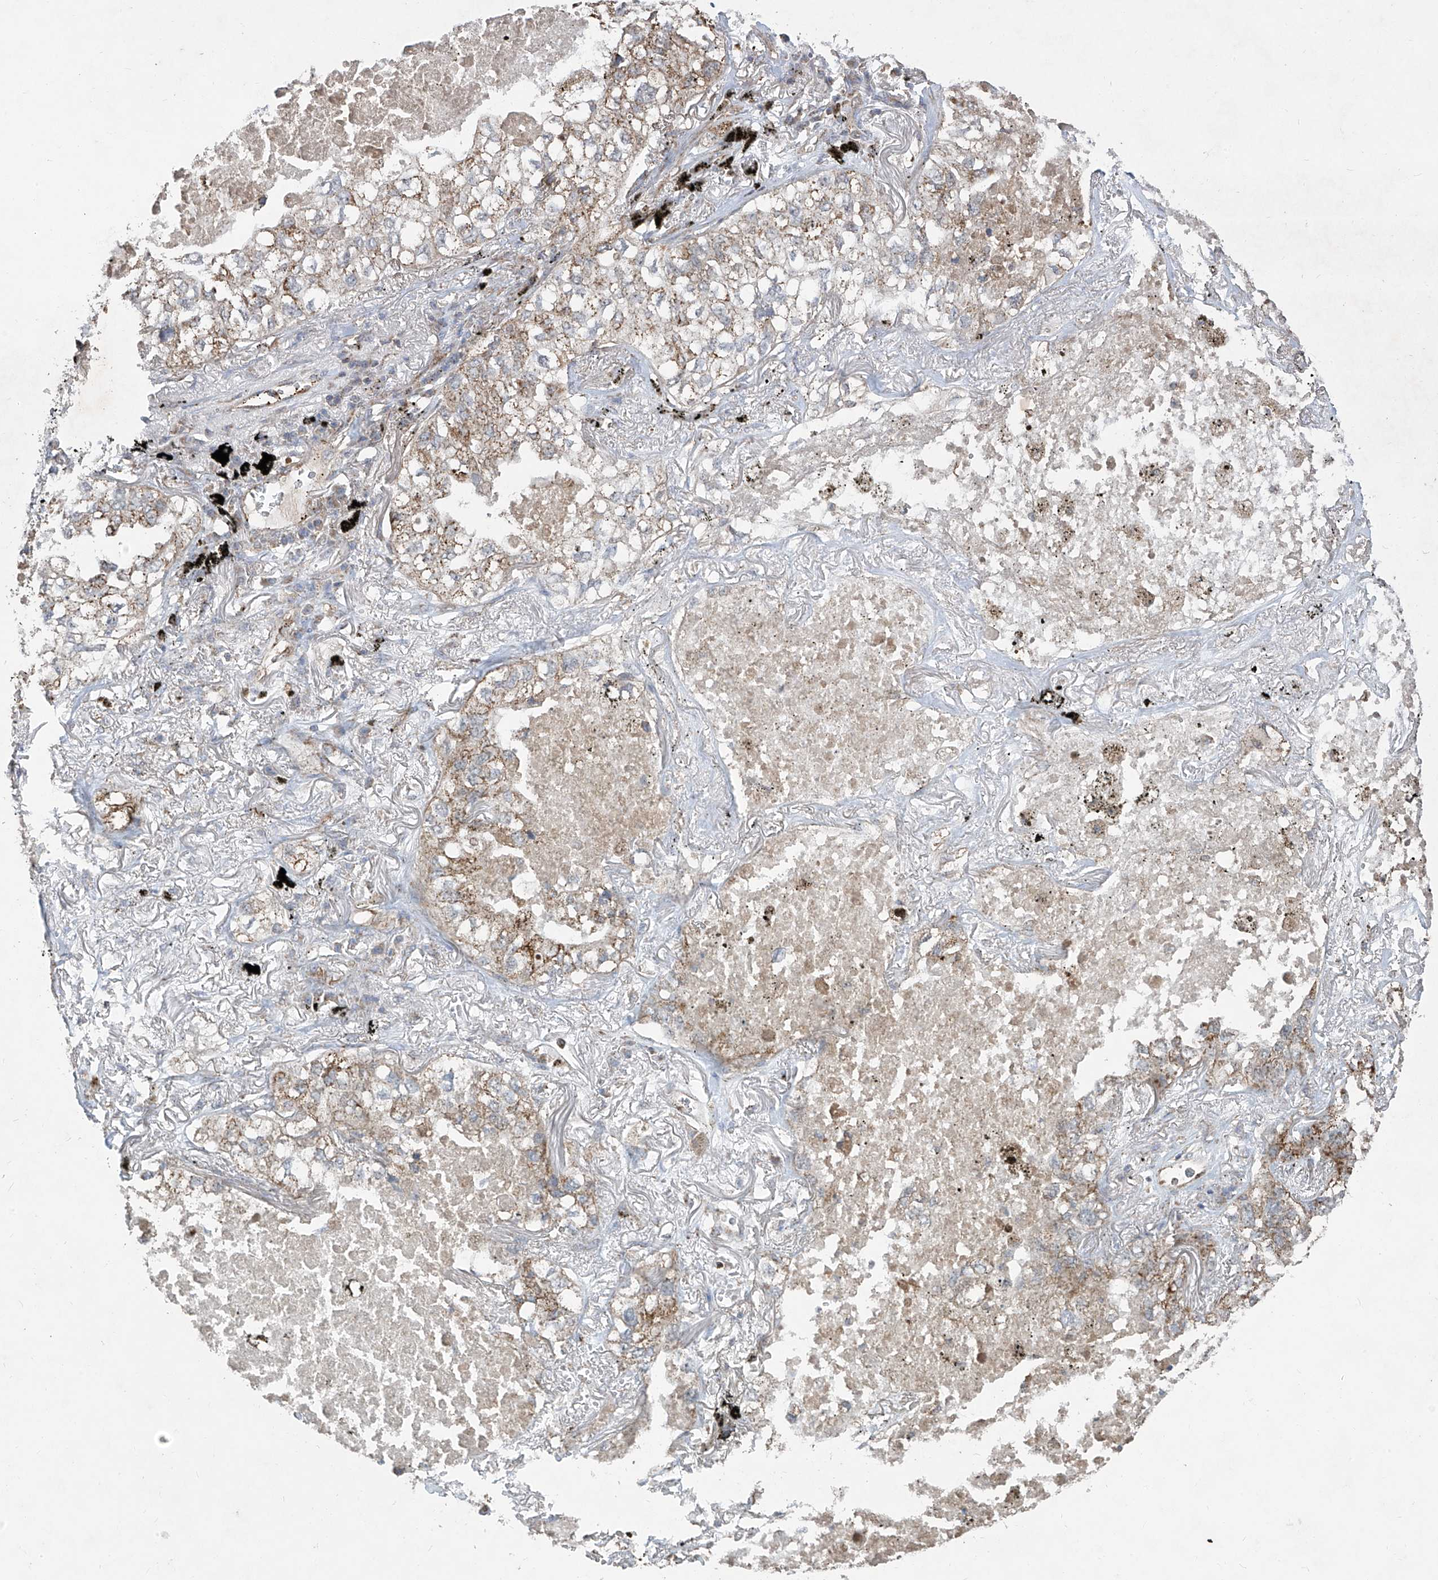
{"staining": {"intensity": "weak", "quantity": "25%-75%", "location": "cytoplasmic/membranous"}, "tissue": "lung cancer", "cell_type": "Tumor cells", "image_type": "cancer", "snomed": [{"axis": "morphology", "description": "Adenocarcinoma, NOS"}, {"axis": "topography", "description": "Lung"}], "caption": "A high-resolution photomicrograph shows IHC staining of adenocarcinoma (lung), which demonstrates weak cytoplasmic/membranous expression in approximately 25%-75% of tumor cells.", "gene": "UQCC1", "patient": {"sex": "male", "age": 65}}